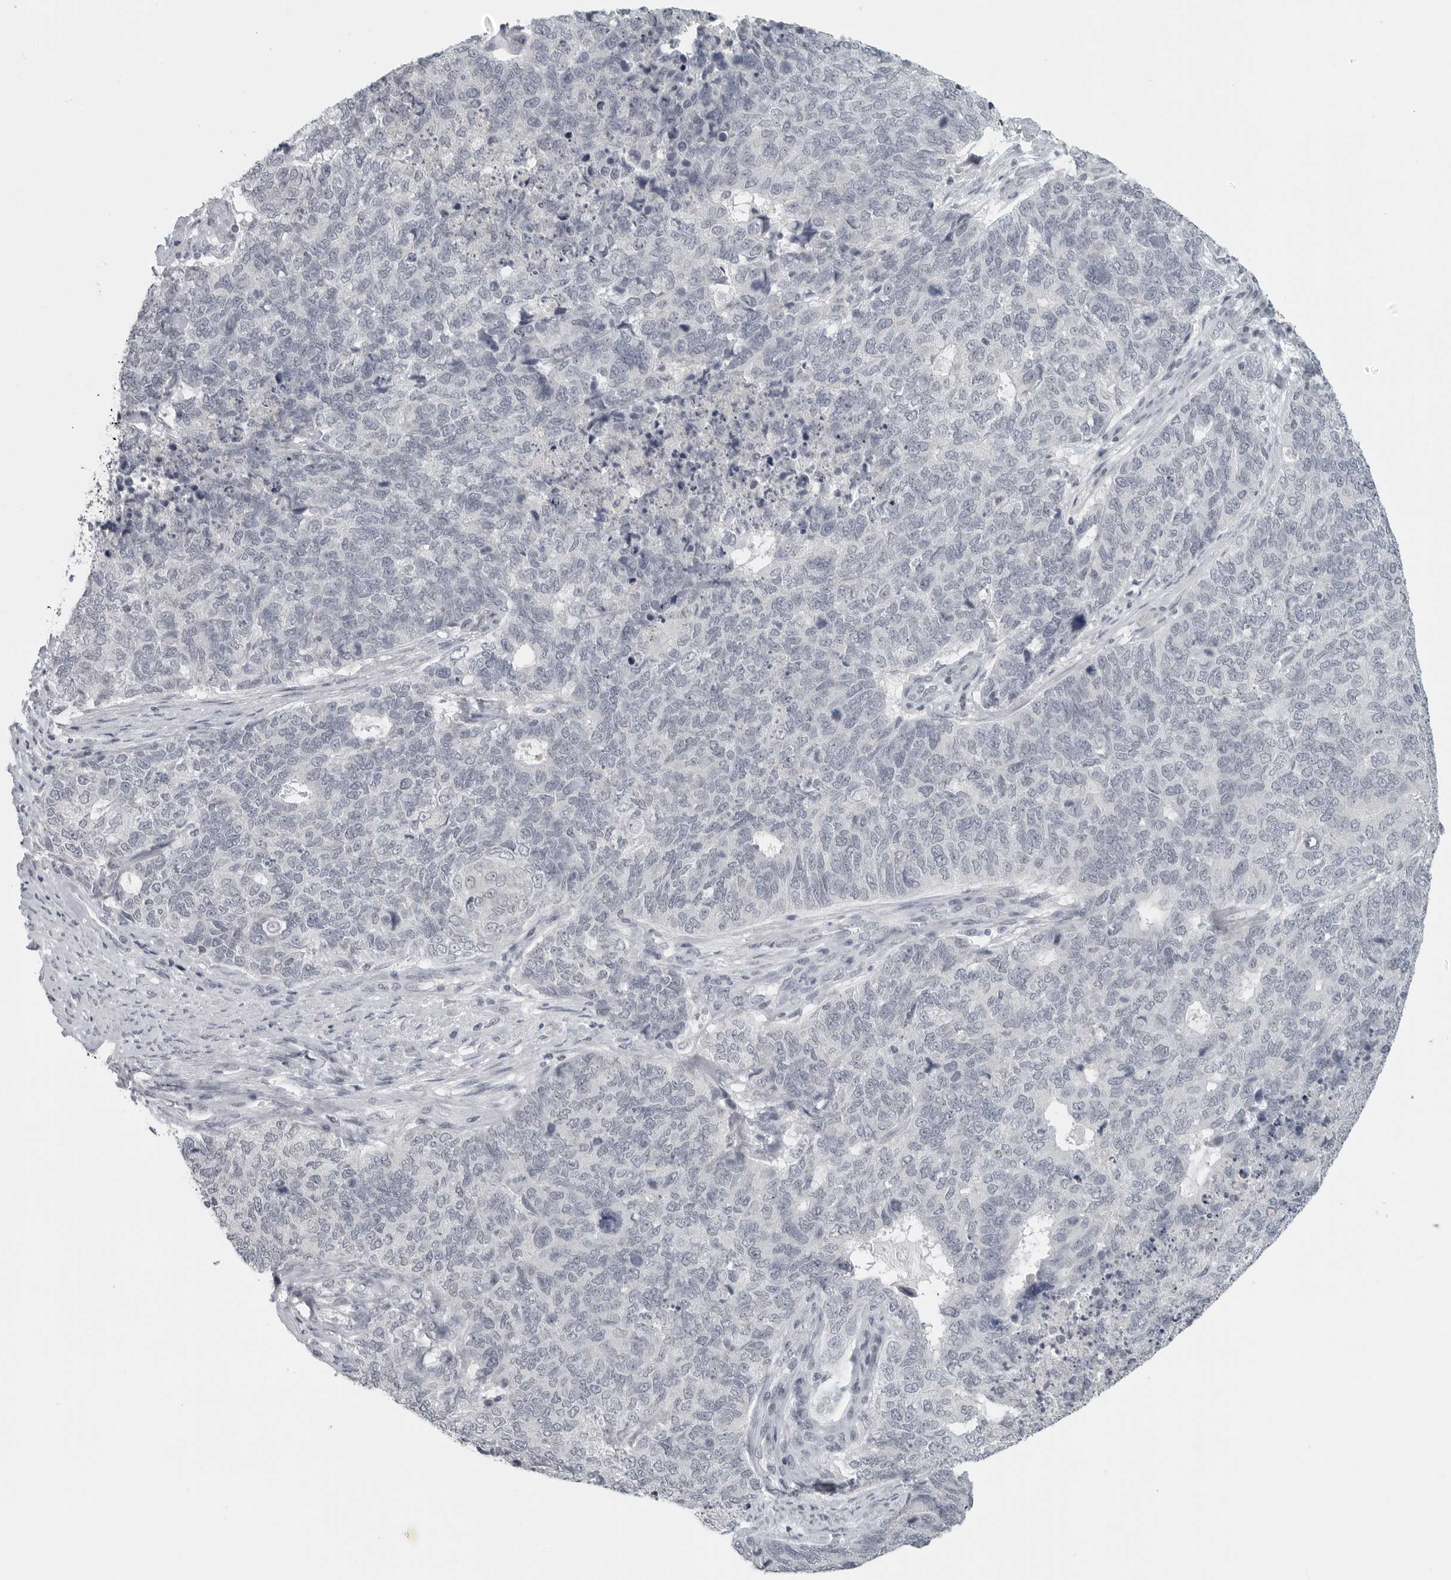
{"staining": {"intensity": "negative", "quantity": "none", "location": "none"}, "tissue": "cervical cancer", "cell_type": "Tumor cells", "image_type": "cancer", "snomed": [{"axis": "morphology", "description": "Squamous cell carcinoma, NOS"}, {"axis": "topography", "description": "Cervix"}], "caption": "This histopathology image is of squamous cell carcinoma (cervical) stained with IHC to label a protein in brown with the nuclei are counter-stained blue. There is no expression in tumor cells.", "gene": "BPIFA1", "patient": {"sex": "female", "age": 63}}